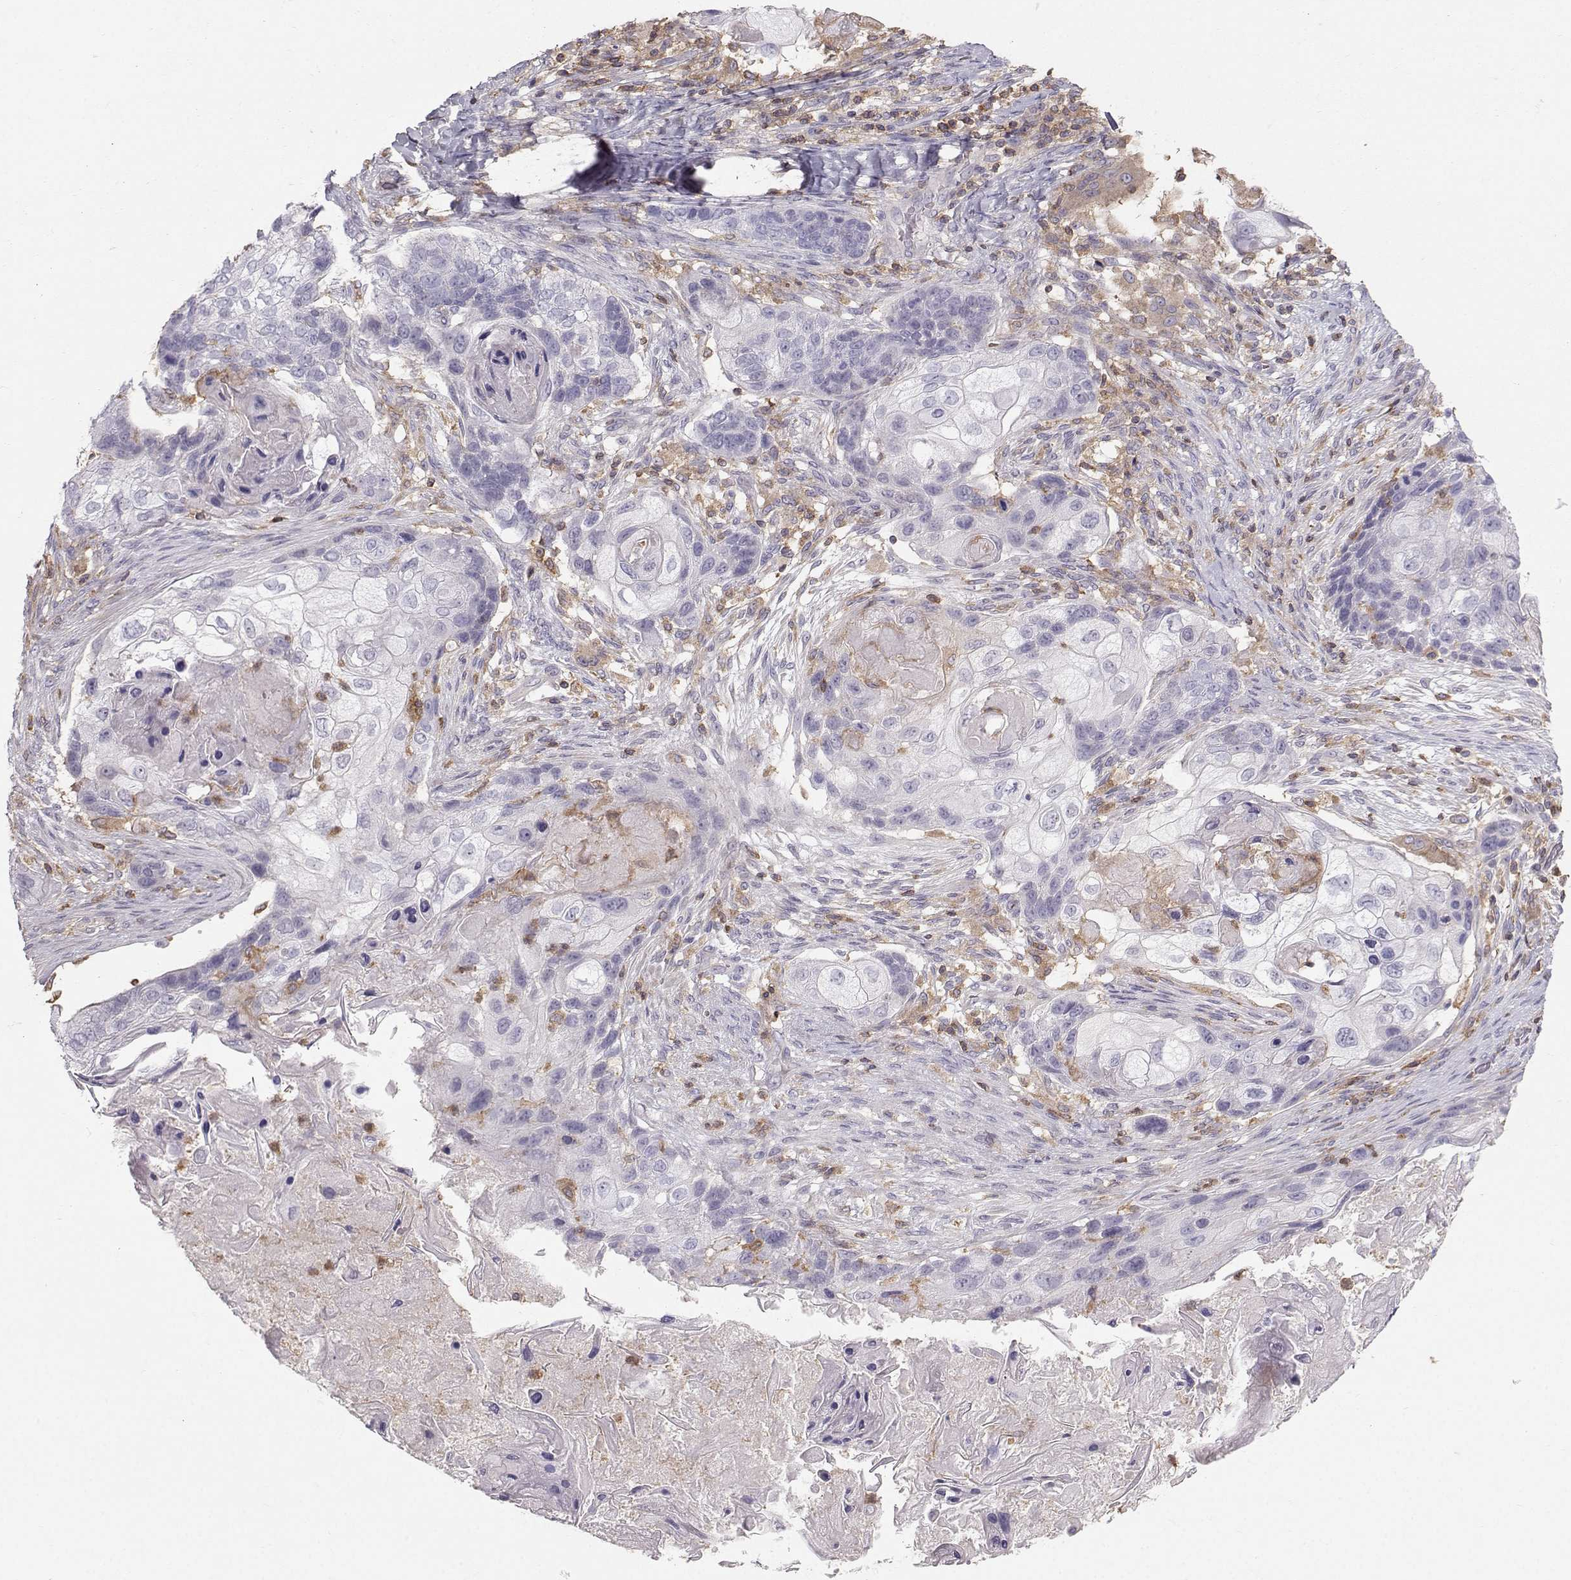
{"staining": {"intensity": "negative", "quantity": "none", "location": "none"}, "tissue": "lung cancer", "cell_type": "Tumor cells", "image_type": "cancer", "snomed": [{"axis": "morphology", "description": "Squamous cell carcinoma, NOS"}, {"axis": "topography", "description": "Lung"}], "caption": "High magnification brightfield microscopy of lung cancer (squamous cell carcinoma) stained with DAB (brown) and counterstained with hematoxylin (blue): tumor cells show no significant positivity.", "gene": "ZBTB32", "patient": {"sex": "male", "age": 69}}